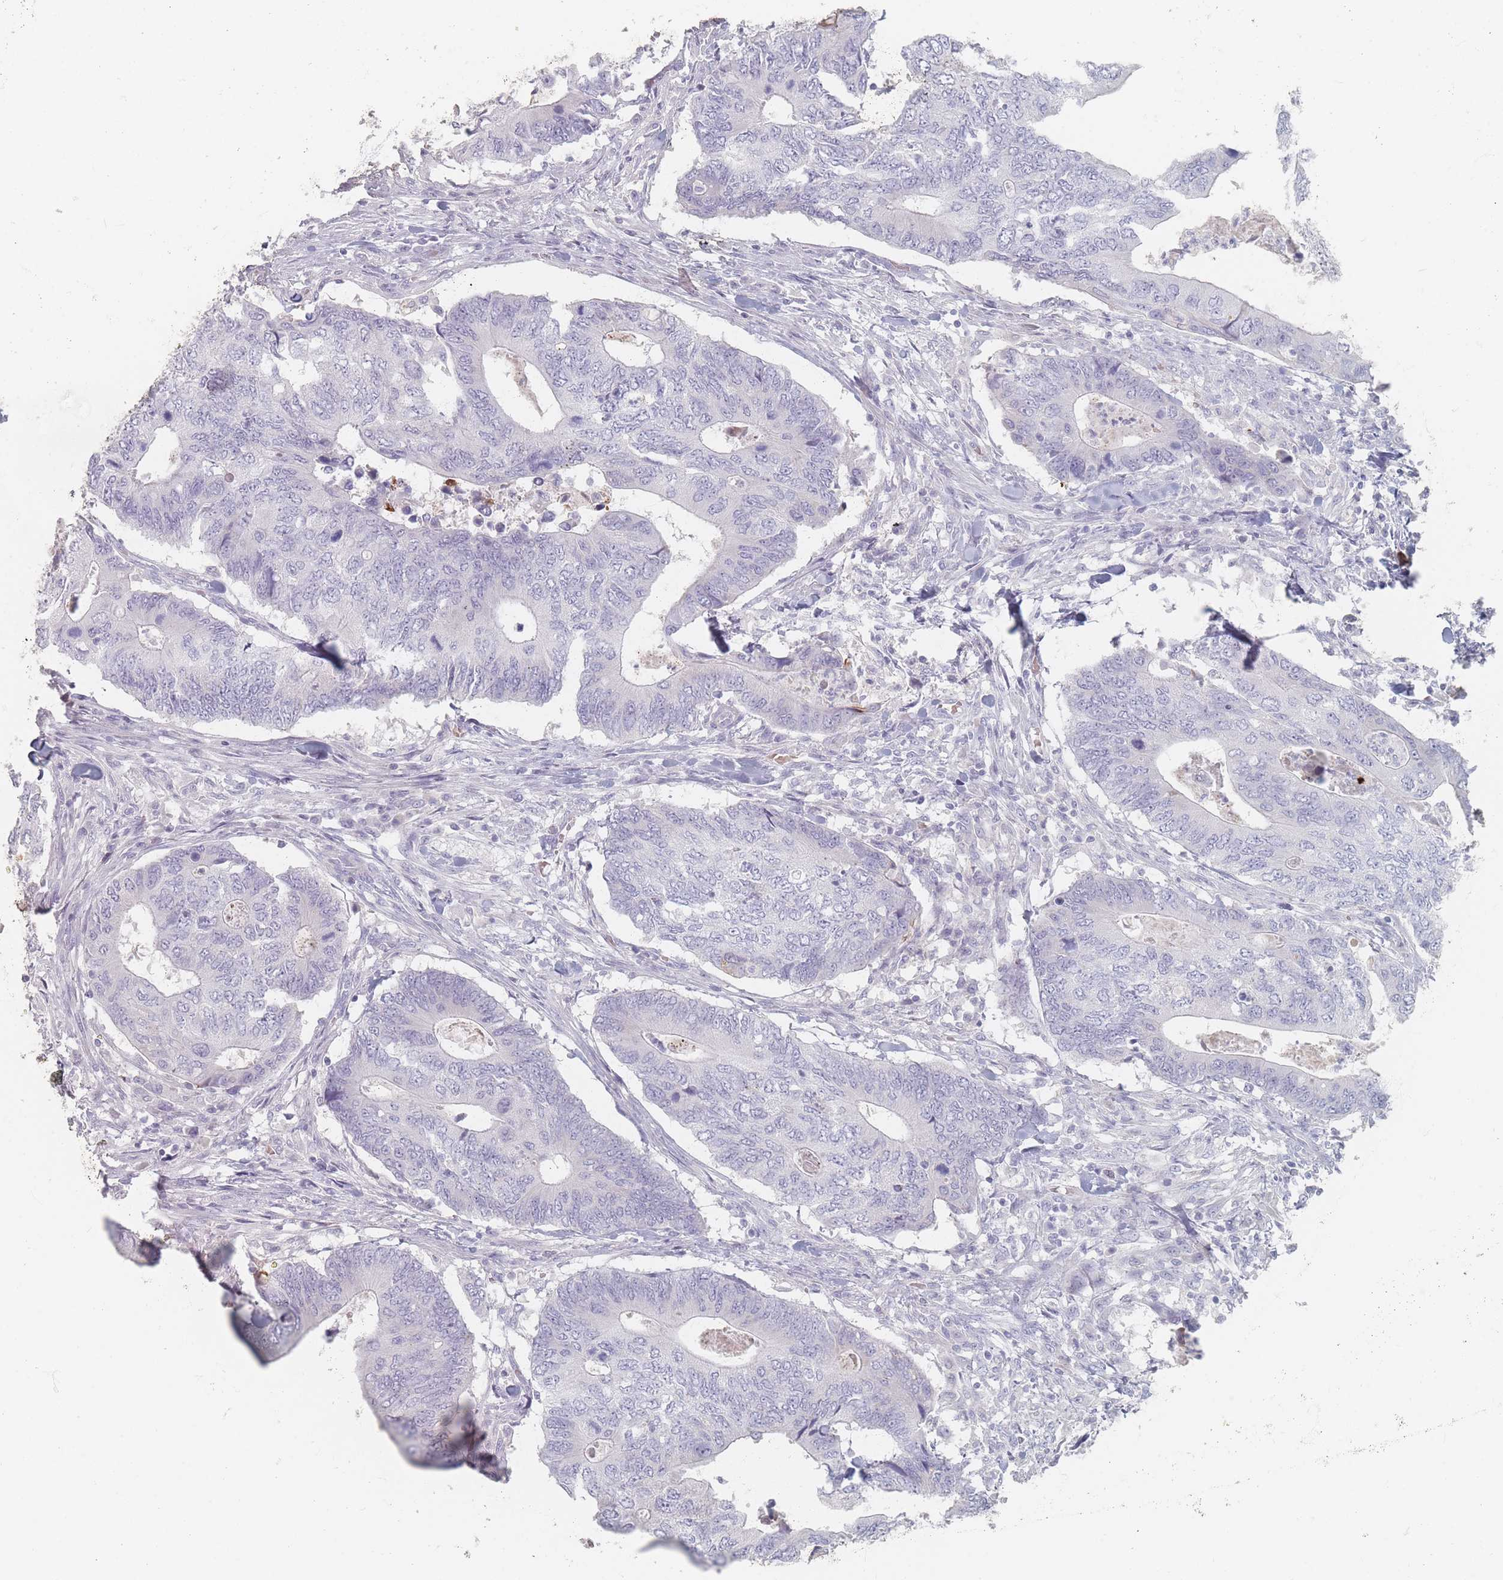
{"staining": {"intensity": "negative", "quantity": "none", "location": "none"}, "tissue": "colorectal cancer", "cell_type": "Tumor cells", "image_type": "cancer", "snomed": [{"axis": "morphology", "description": "Adenocarcinoma, NOS"}, {"axis": "topography", "description": "Colon"}], "caption": "Human colorectal cancer stained for a protein using immunohistochemistry (IHC) displays no expression in tumor cells.", "gene": "HELZ2", "patient": {"sex": "male", "age": 87}}